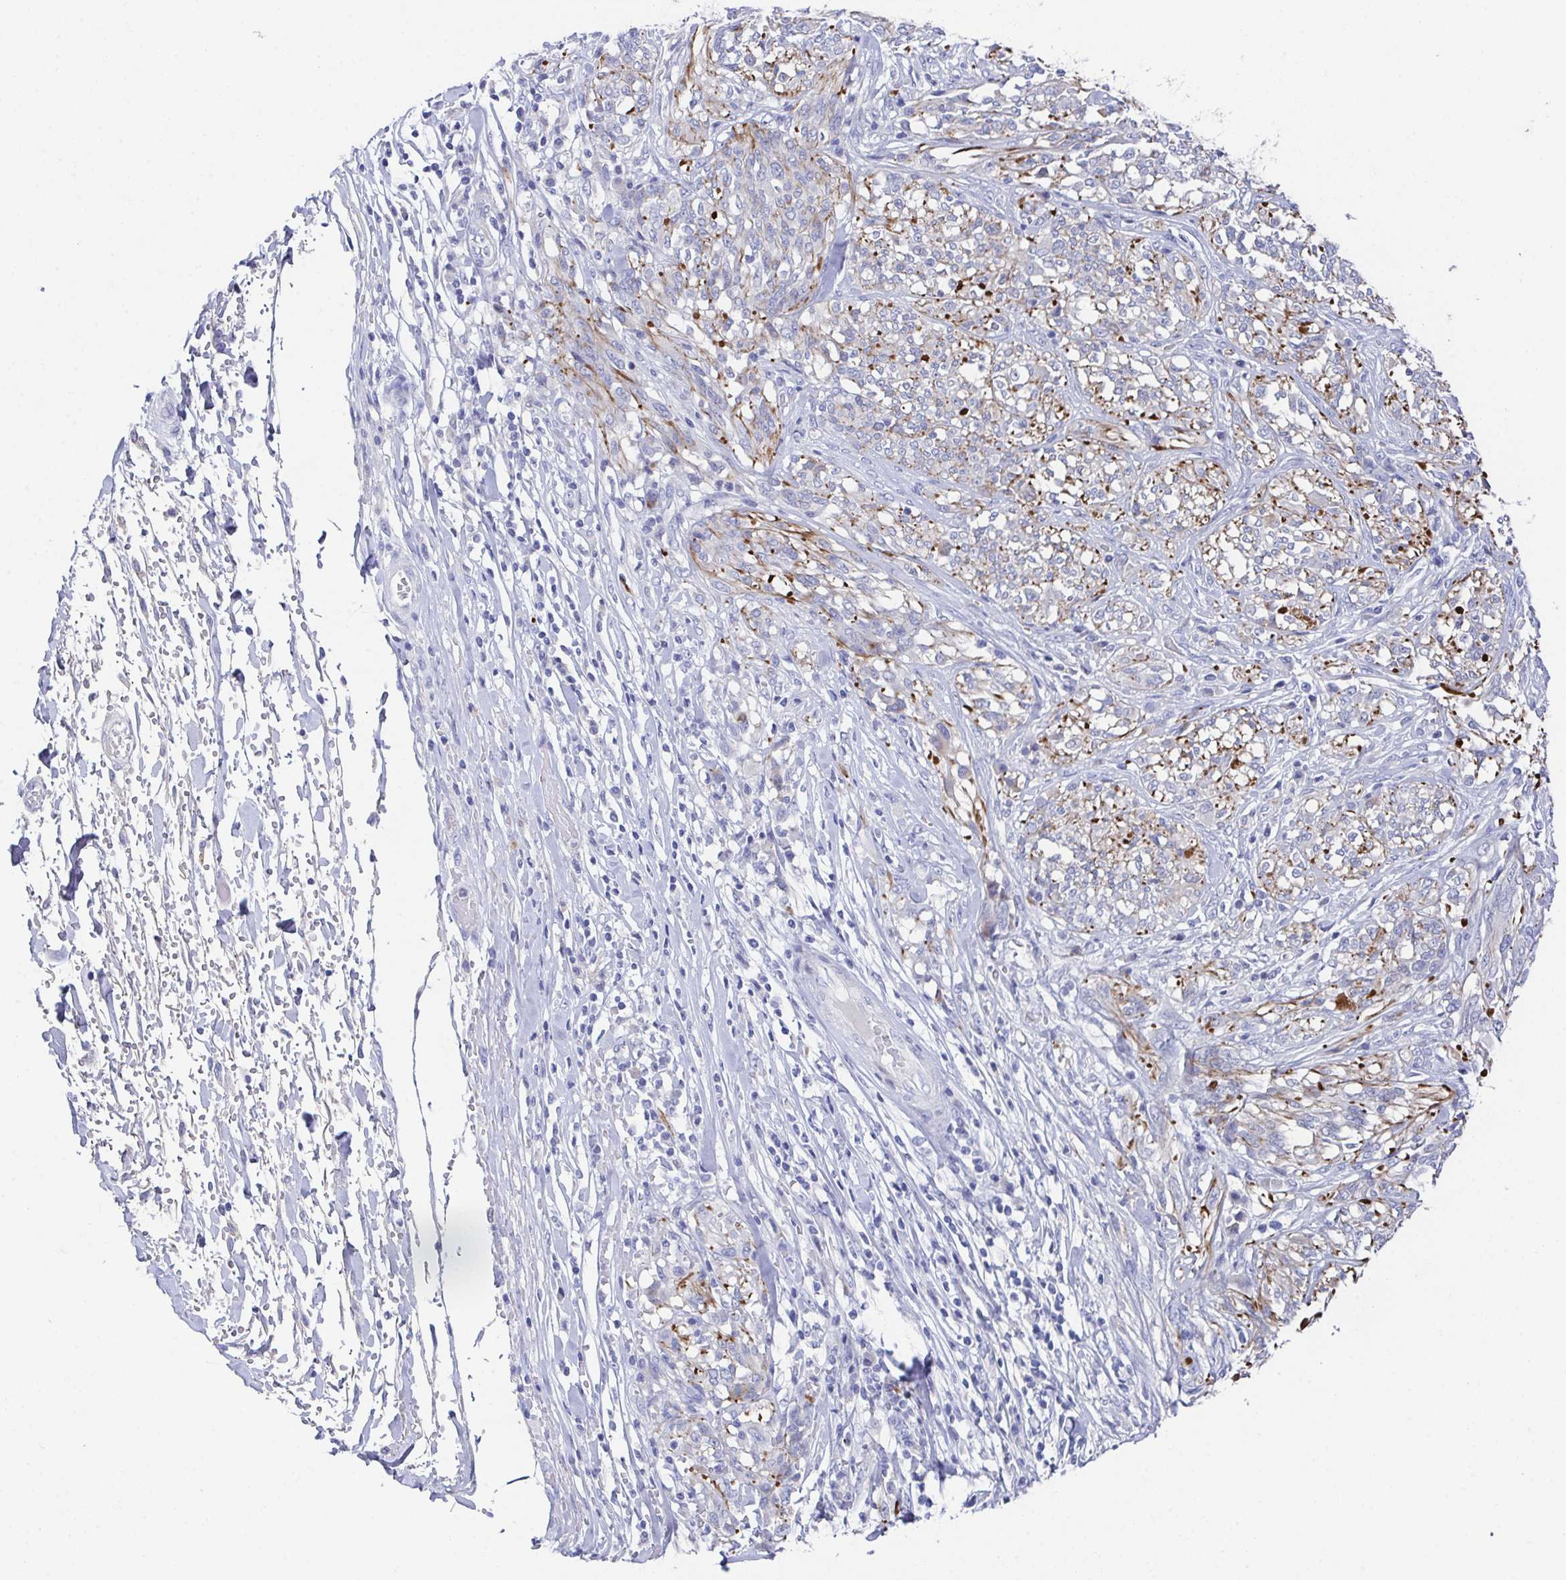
{"staining": {"intensity": "weak", "quantity": "<25%", "location": "cytoplasmic/membranous"}, "tissue": "melanoma", "cell_type": "Tumor cells", "image_type": "cancer", "snomed": [{"axis": "morphology", "description": "Malignant melanoma, NOS"}, {"axis": "topography", "description": "Skin"}], "caption": "High power microscopy histopathology image of an immunohistochemistry (IHC) image of melanoma, revealing no significant positivity in tumor cells.", "gene": "SSC4D", "patient": {"sex": "female", "age": 91}}